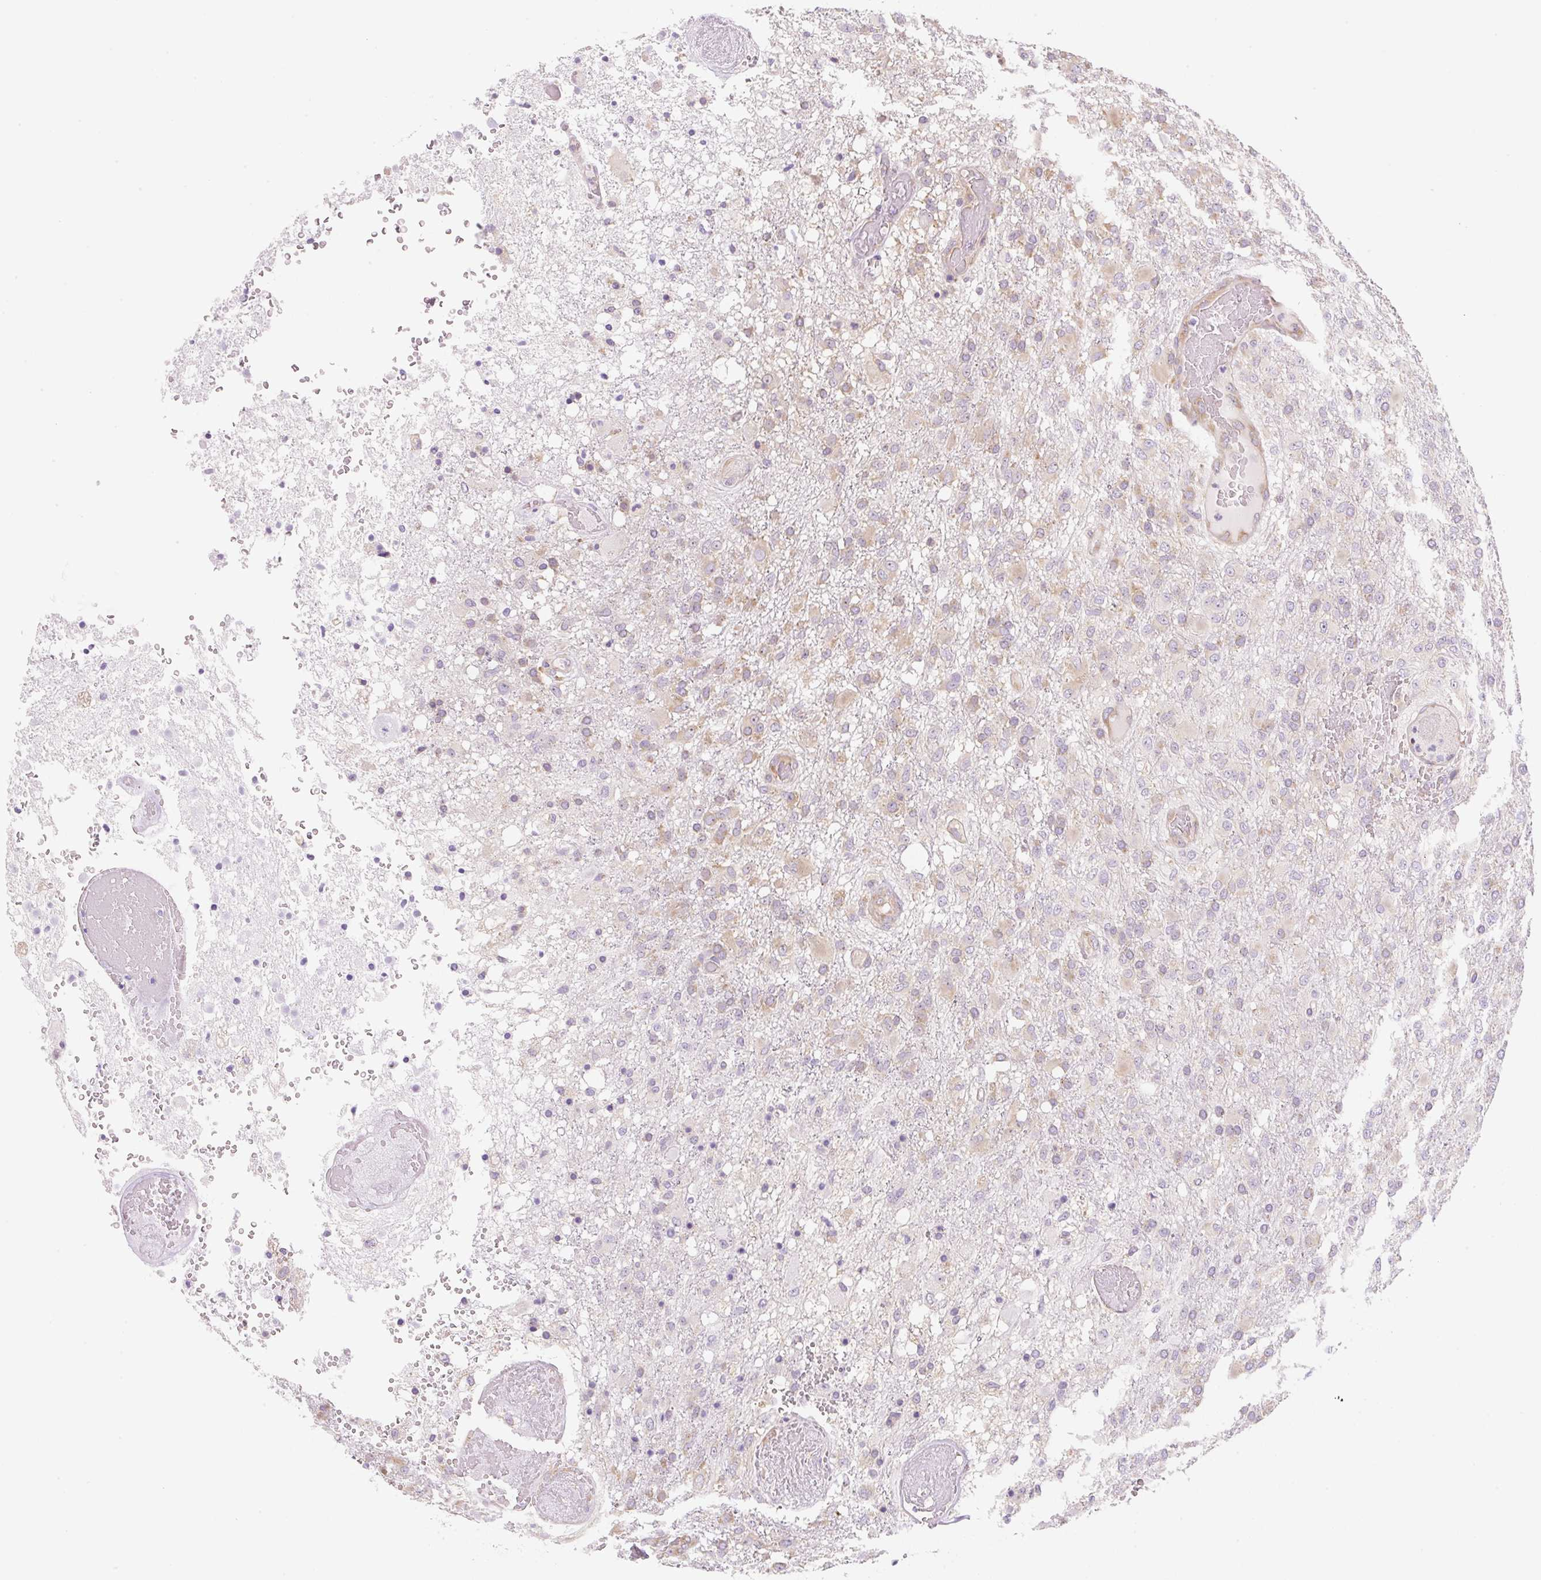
{"staining": {"intensity": "weak", "quantity": "<25%", "location": "cytoplasmic/membranous"}, "tissue": "glioma", "cell_type": "Tumor cells", "image_type": "cancer", "snomed": [{"axis": "morphology", "description": "Glioma, malignant, High grade"}, {"axis": "topography", "description": "Brain"}], "caption": "DAB immunohistochemical staining of human high-grade glioma (malignant) exhibits no significant positivity in tumor cells.", "gene": "RPL18A", "patient": {"sex": "female", "age": 74}}